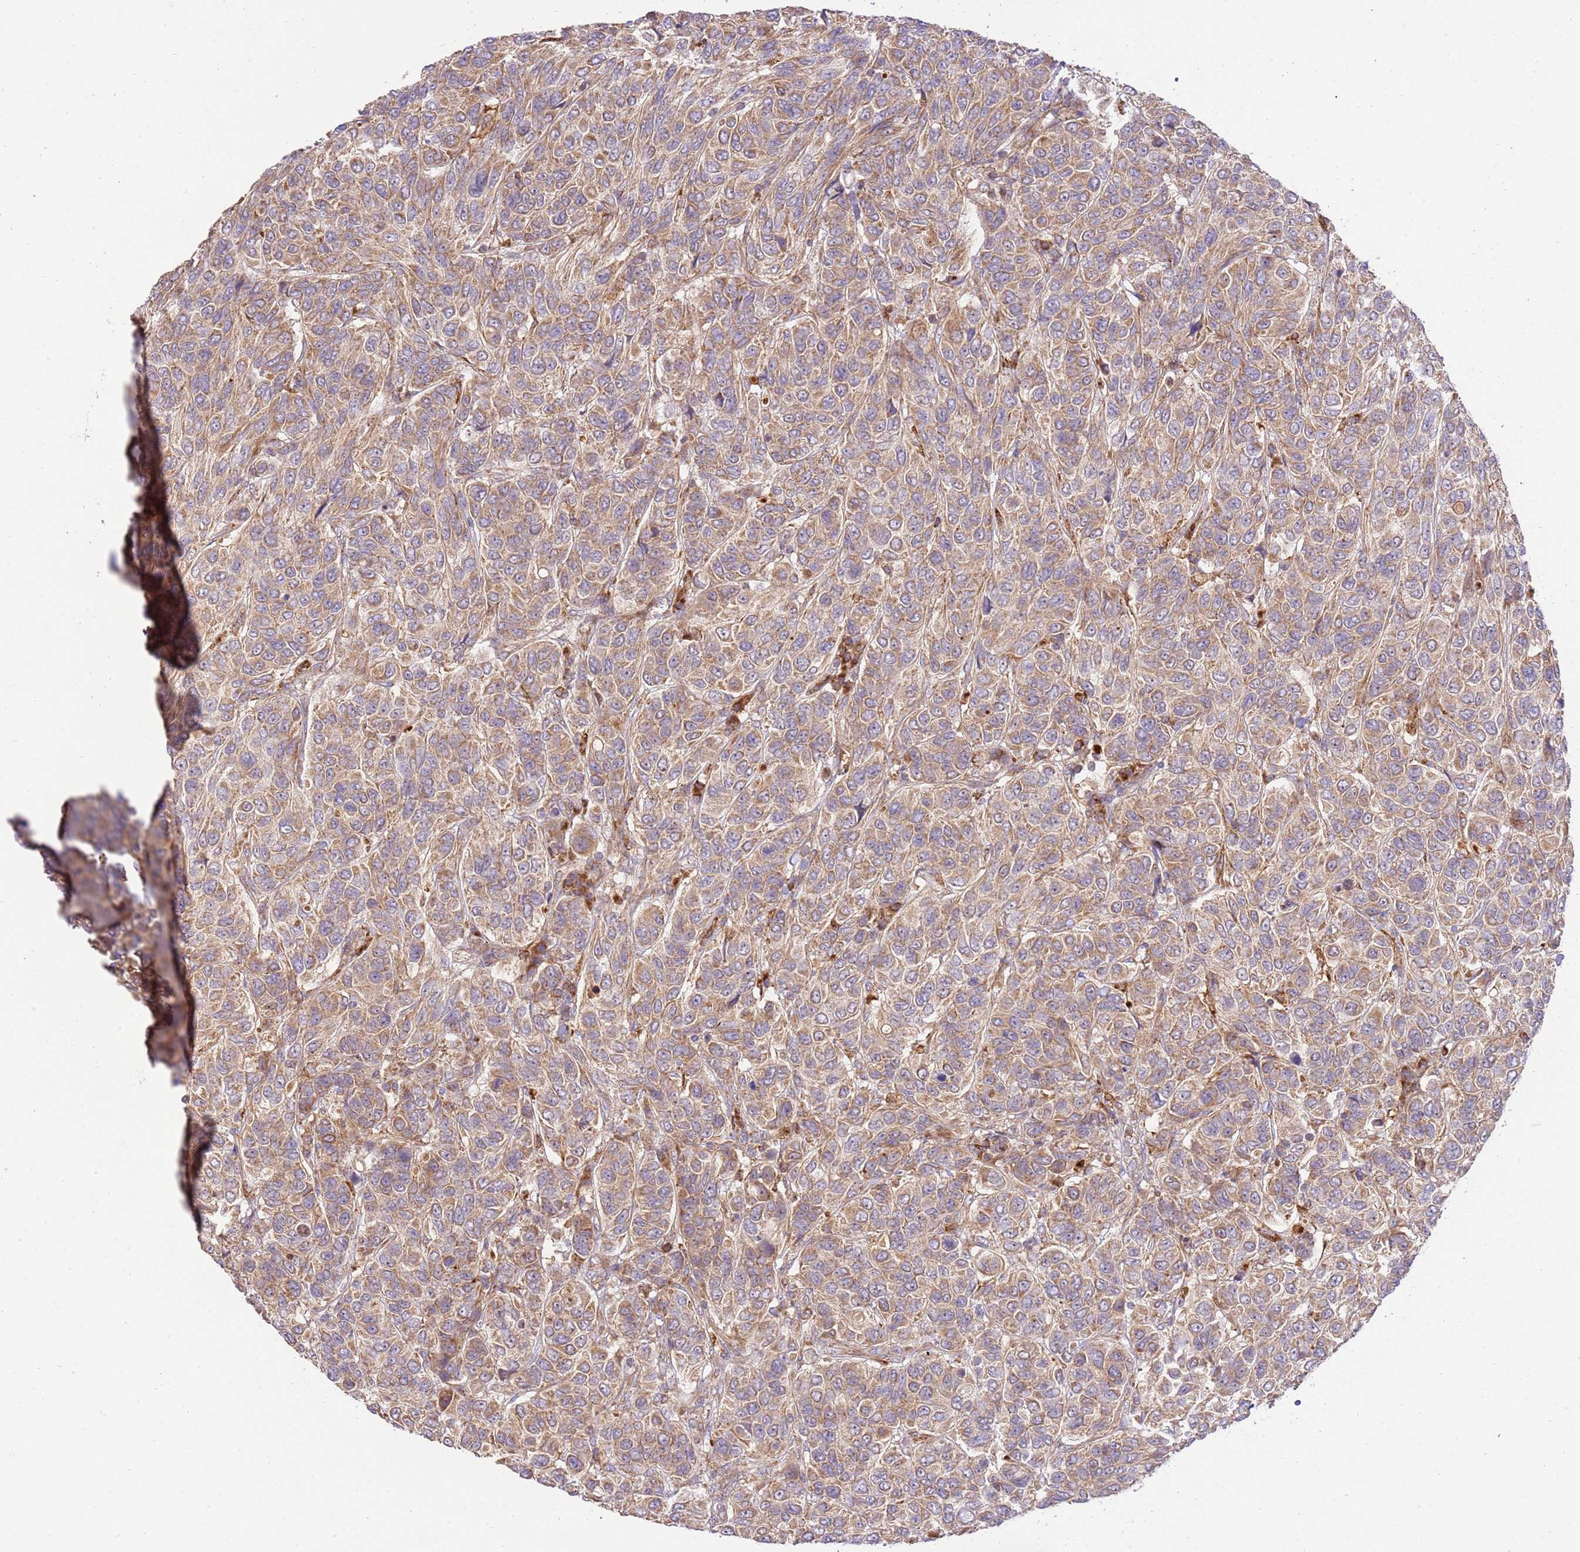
{"staining": {"intensity": "moderate", "quantity": ">75%", "location": "cytoplasmic/membranous"}, "tissue": "breast cancer", "cell_type": "Tumor cells", "image_type": "cancer", "snomed": [{"axis": "morphology", "description": "Duct carcinoma"}, {"axis": "topography", "description": "Breast"}], "caption": "DAB (3,3'-diaminobenzidine) immunohistochemical staining of breast intraductal carcinoma displays moderate cytoplasmic/membranous protein staining in approximately >75% of tumor cells.", "gene": "SPATA2L", "patient": {"sex": "female", "age": 55}}